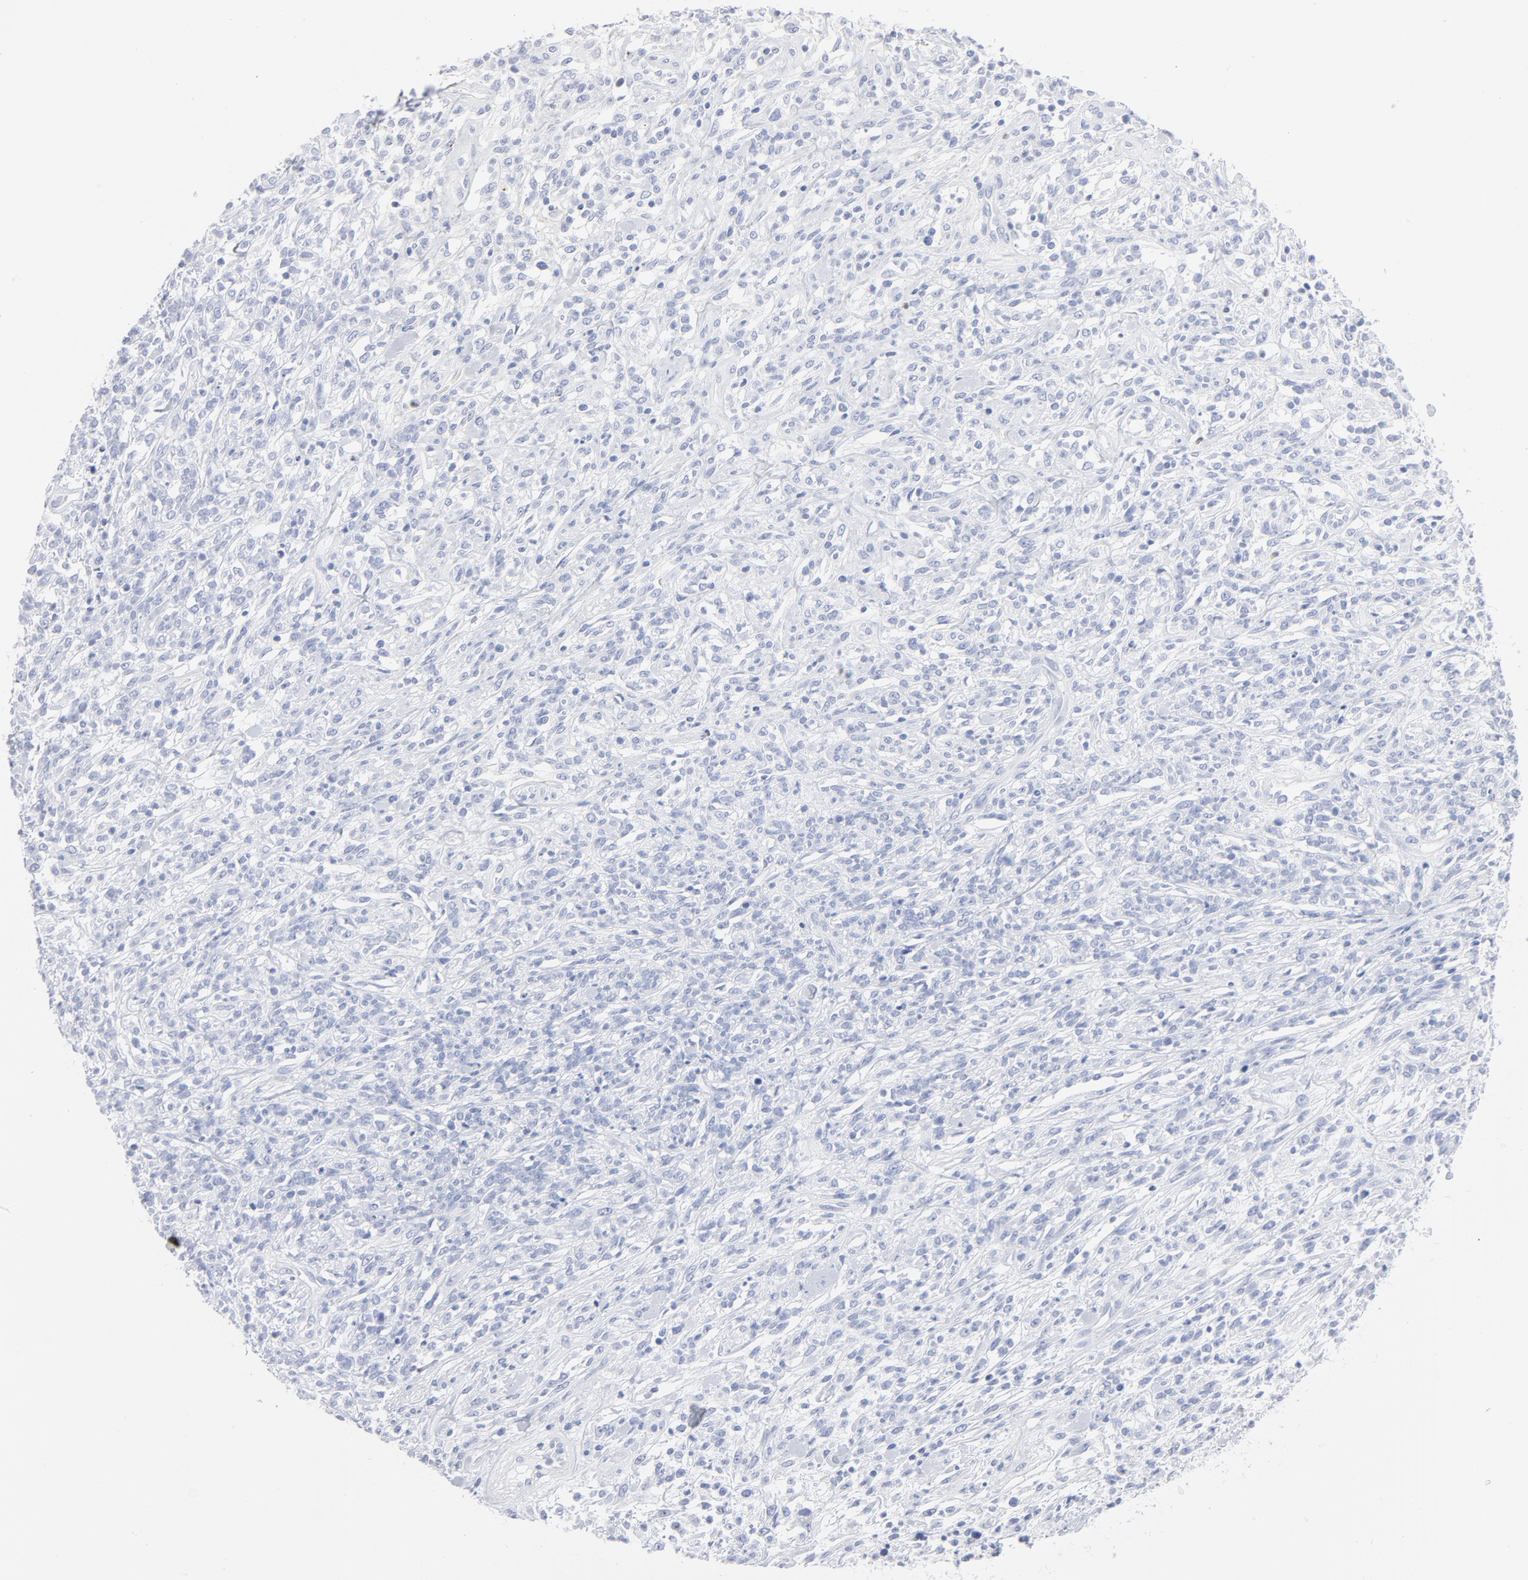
{"staining": {"intensity": "negative", "quantity": "none", "location": "none"}, "tissue": "lymphoma", "cell_type": "Tumor cells", "image_type": "cancer", "snomed": [{"axis": "morphology", "description": "Malignant lymphoma, non-Hodgkin's type, High grade"}, {"axis": "topography", "description": "Lymph node"}], "caption": "Immunohistochemical staining of human malignant lymphoma, non-Hodgkin's type (high-grade) reveals no significant staining in tumor cells. (IHC, brightfield microscopy, high magnification).", "gene": "AGTR1", "patient": {"sex": "female", "age": 73}}